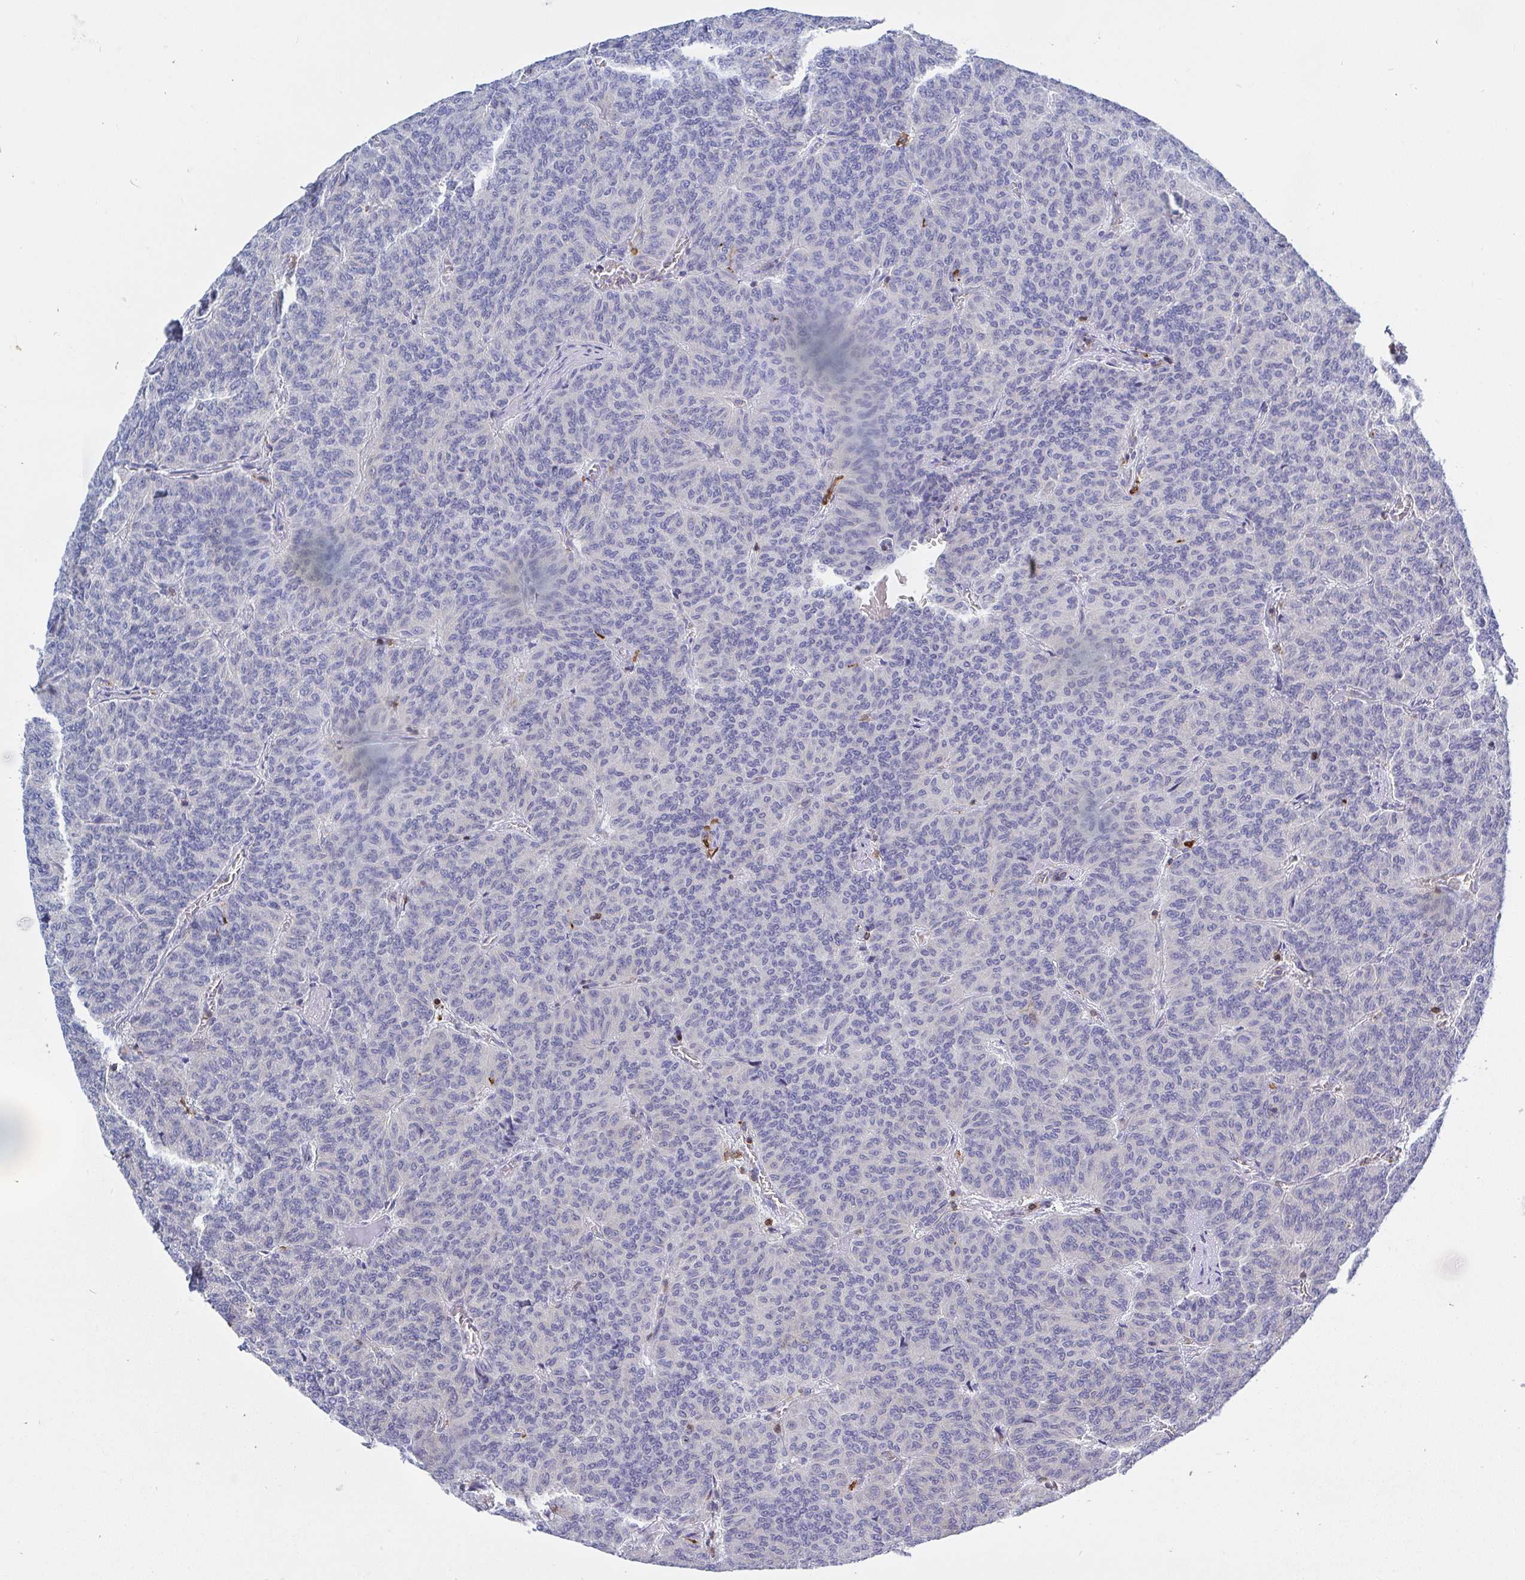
{"staining": {"intensity": "negative", "quantity": "none", "location": "none"}, "tissue": "carcinoid", "cell_type": "Tumor cells", "image_type": "cancer", "snomed": [{"axis": "morphology", "description": "Carcinoid, malignant, NOS"}, {"axis": "topography", "description": "Lung"}], "caption": "Tumor cells are negative for brown protein staining in carcinoid.", "gene": "FRMD3", "patient": {"sex": "male", "age": 61}}